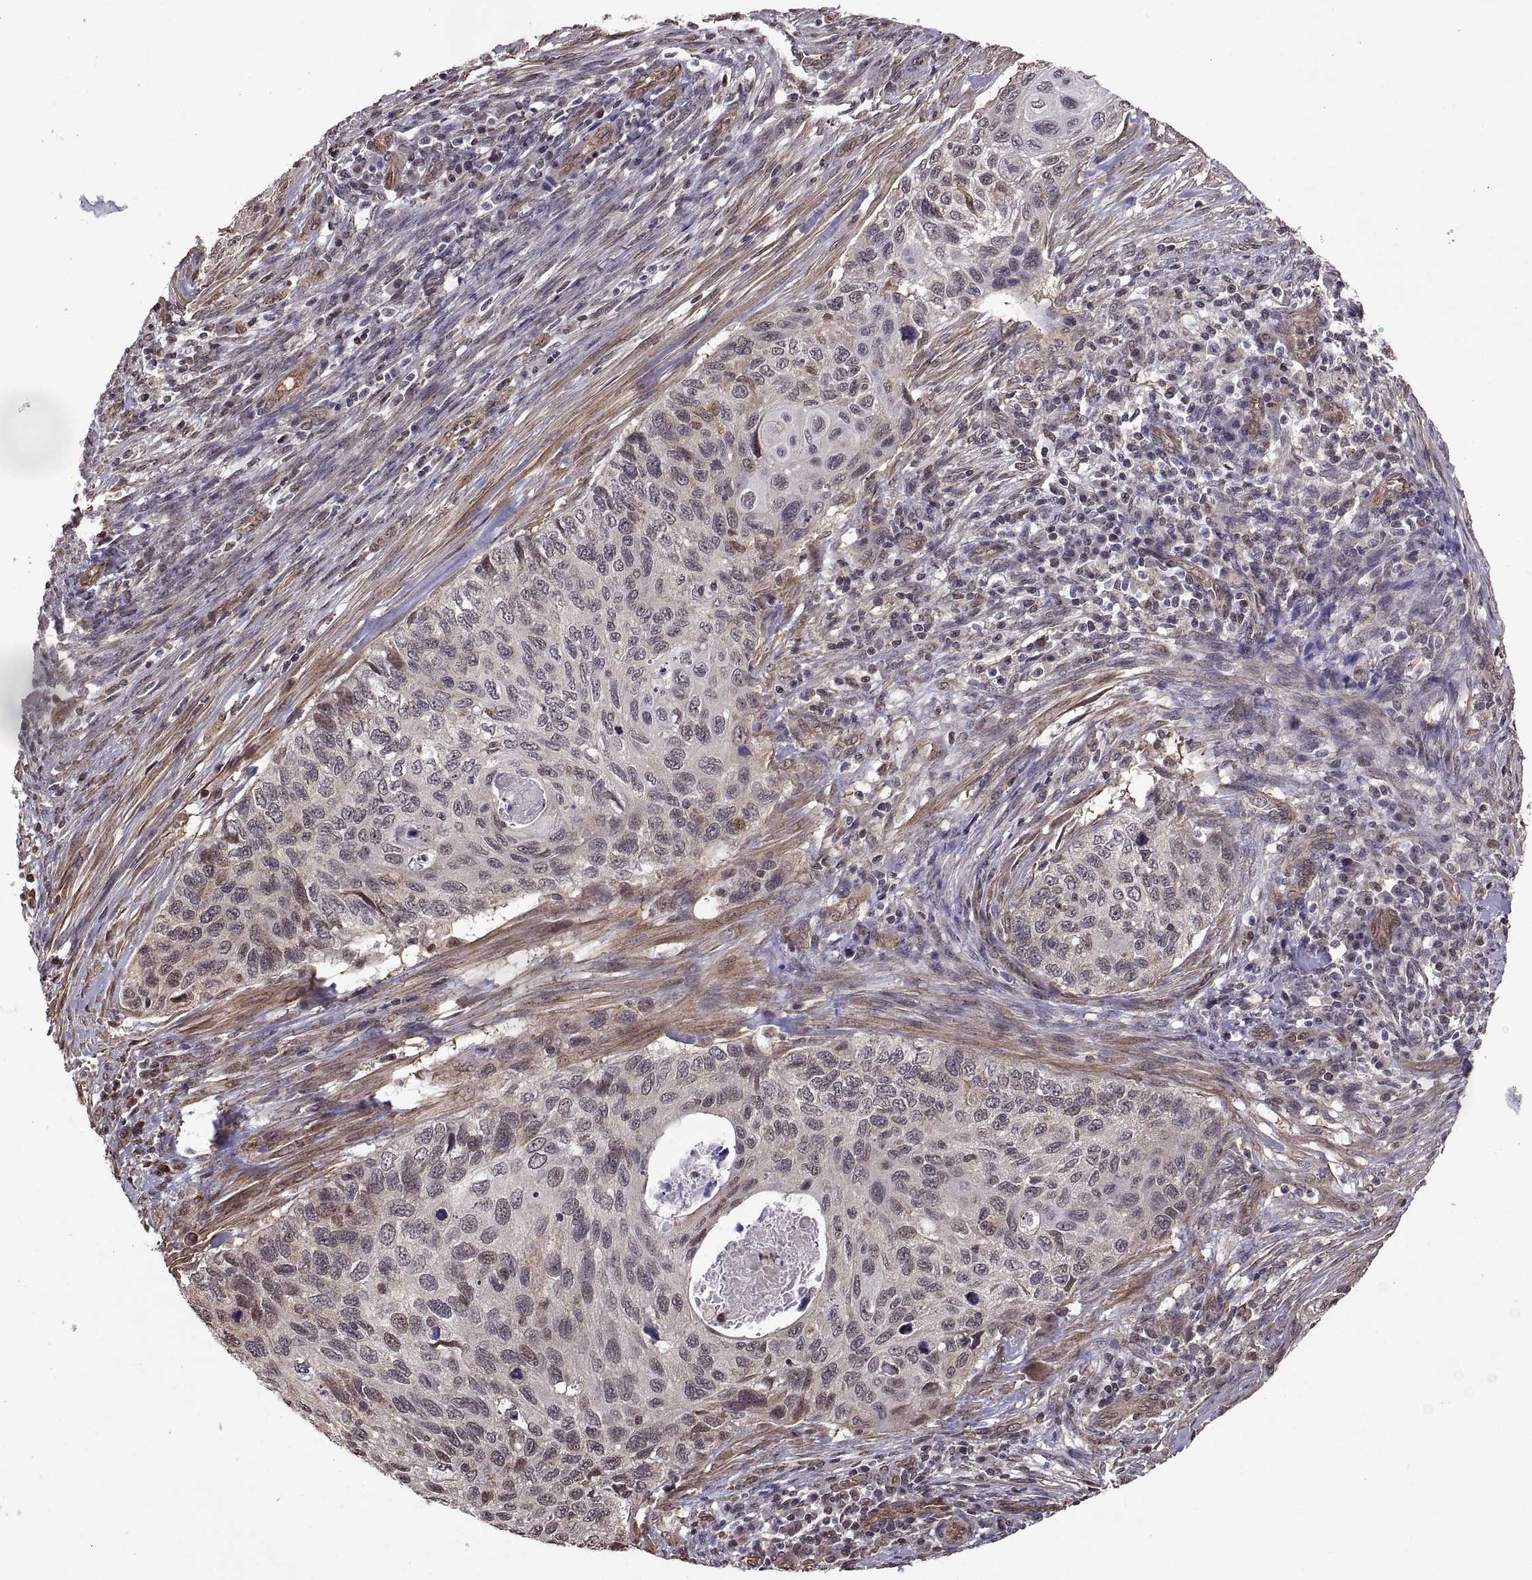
{"staining": {"intensity": "negative", "quantity": "none", "location": "none"}, "tissue": "cervical cancer", "cell_type": "Tumor cells", "image_type": "cancer", "snomed": [{"axis": "morphology", "description": "Squamous cell carcinoma, NOS"}, {"axis": "topography", "description": "Cervix"}], "caption": "This micrograph is of cervical cancer stained with immunohistochemistry (IHC) to label a protein in brown with the nuclei are counter-stained blue. There is no expression in tumor cells. (Brightfield microscopy of DAB IHC at high magnification).", "gene": "ARRB1", "patient": {"sex": "female", "age": 70}}